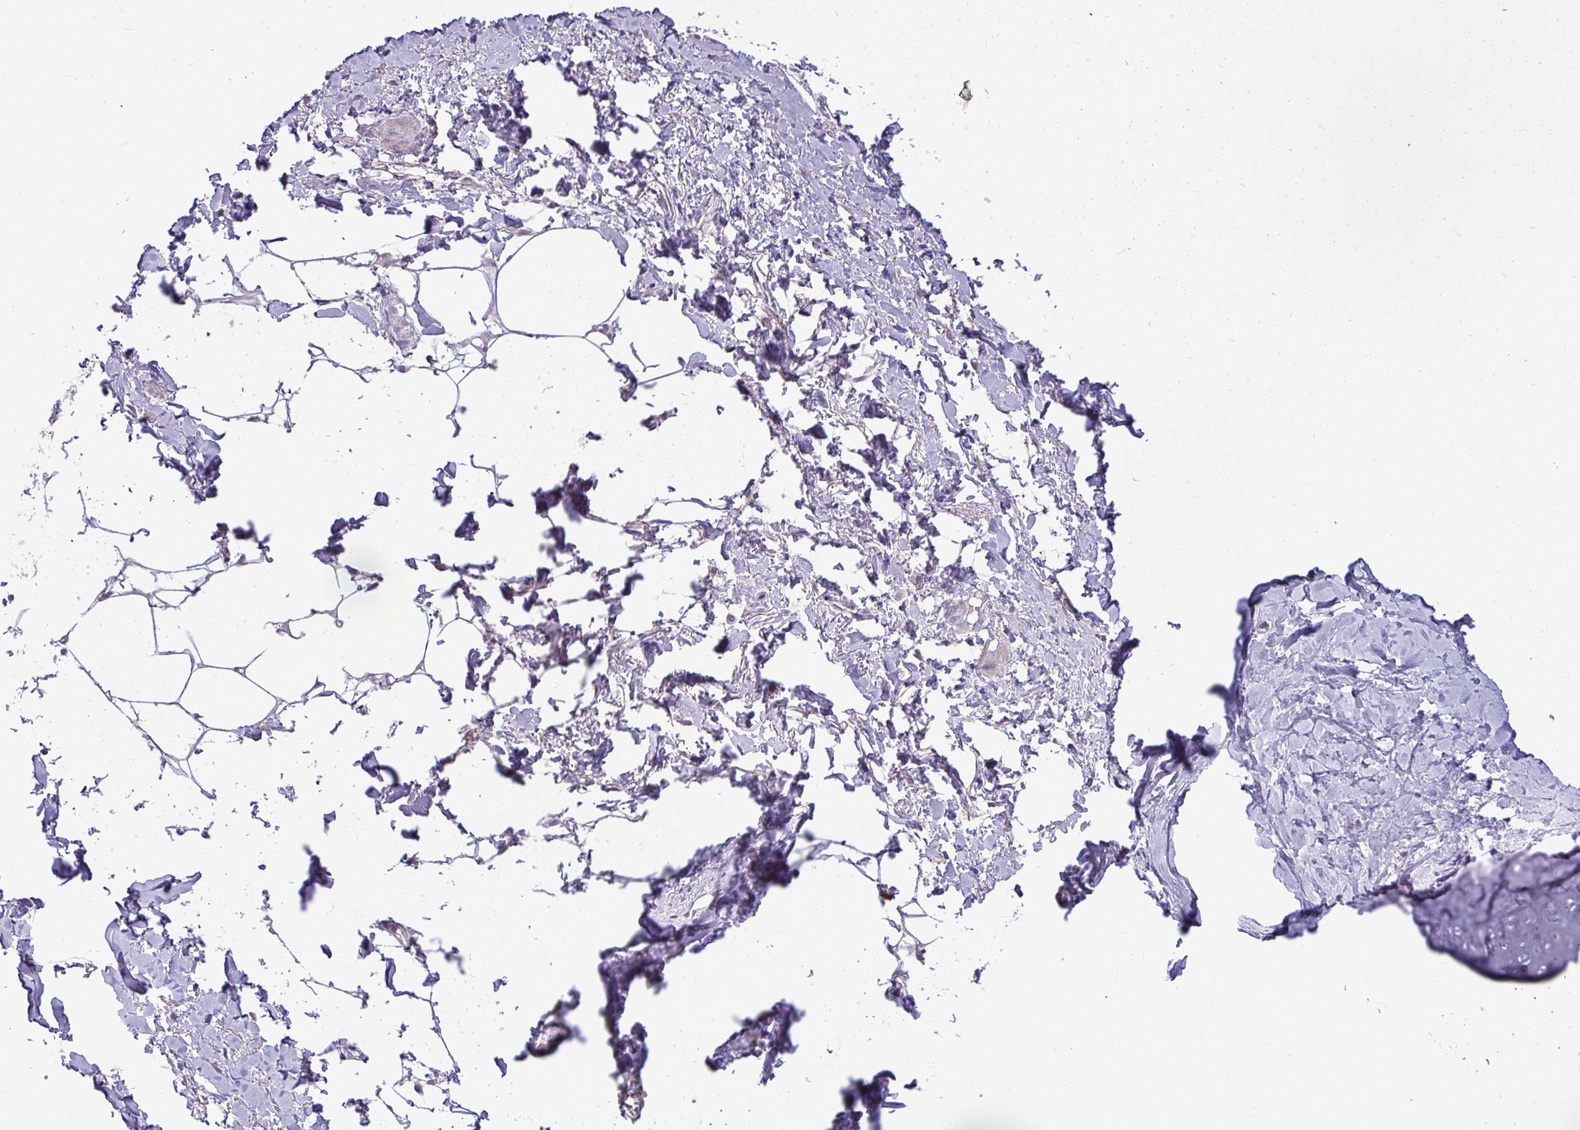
{"staining": {"intensity": "negative", "quantity": "none", "location": "none"}, "tissue": "adipose tissue", "cell_type": "Adipocytes", "image_type": "normal", "snomed": [{"axis": "morphology", "description": "Normal tissue, NOS"}, {"axis": "topography", "description": "Vagina"}, {"axis": "topography", "description": "Peripheral nerve tissue"}], "caption": "The IHC image has no significant staining in adipocytes of adipose tissue.", "gene": "DZIP1", "patient": {"sex": "female", "age": 71}}